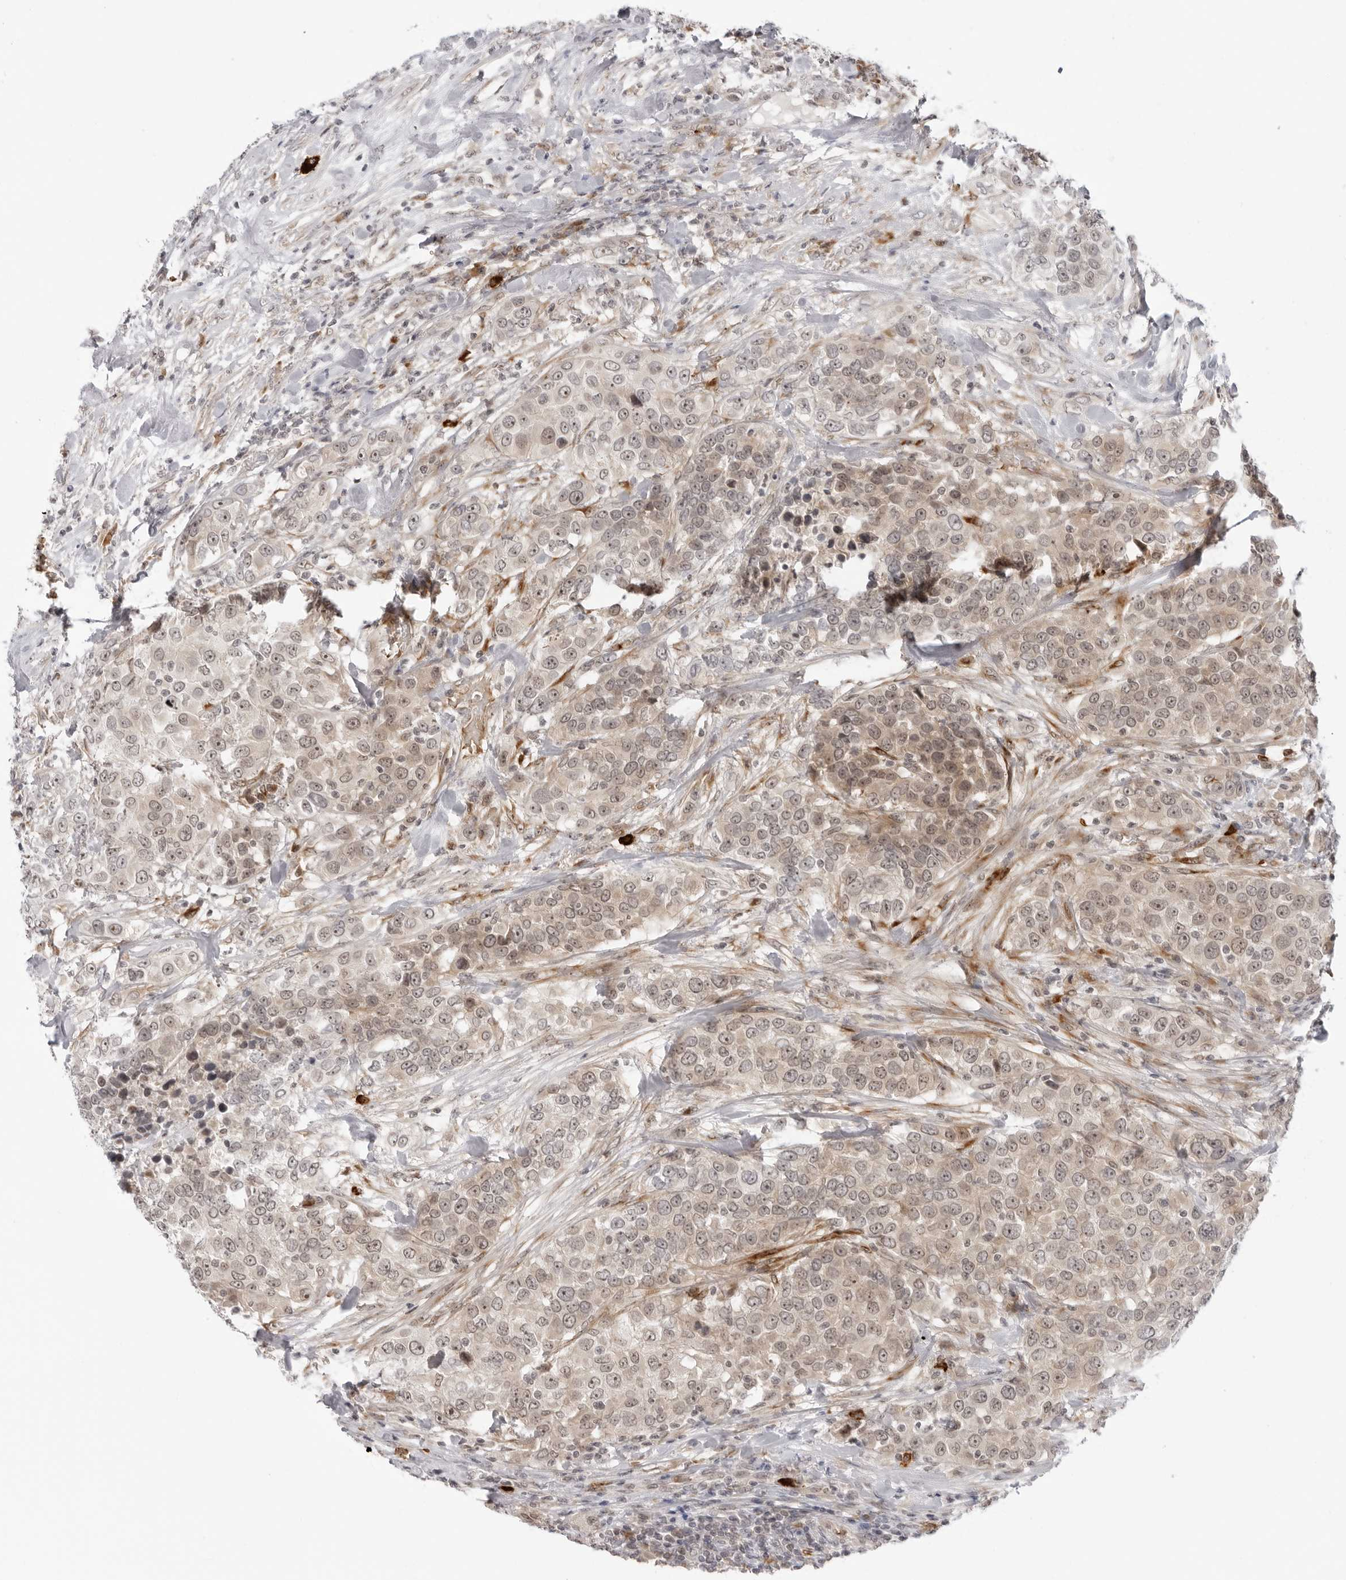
{"staining": {"intensity": "weak", "quantity": ">75%", "location": "cytoplasmic/membranous,nuclear"}, "tissue": "urothelial cancer", "cell_type": "Tumor cells", "image_type": "cancer", "snomed": [{"axis": "morphology", "description": "Urothelial carcinoma, High grade"}, {"axis": "topography", "description": "Urinary bladder"}], "caption": "Weak cytoplasmic/membranous and nuclear expression is seen in about >75% of tumor cells in urothelial cancer. Nuclei are stained in blue.", "gene": "SUGCT", "patient": {"sex": "female", "age": 80}}